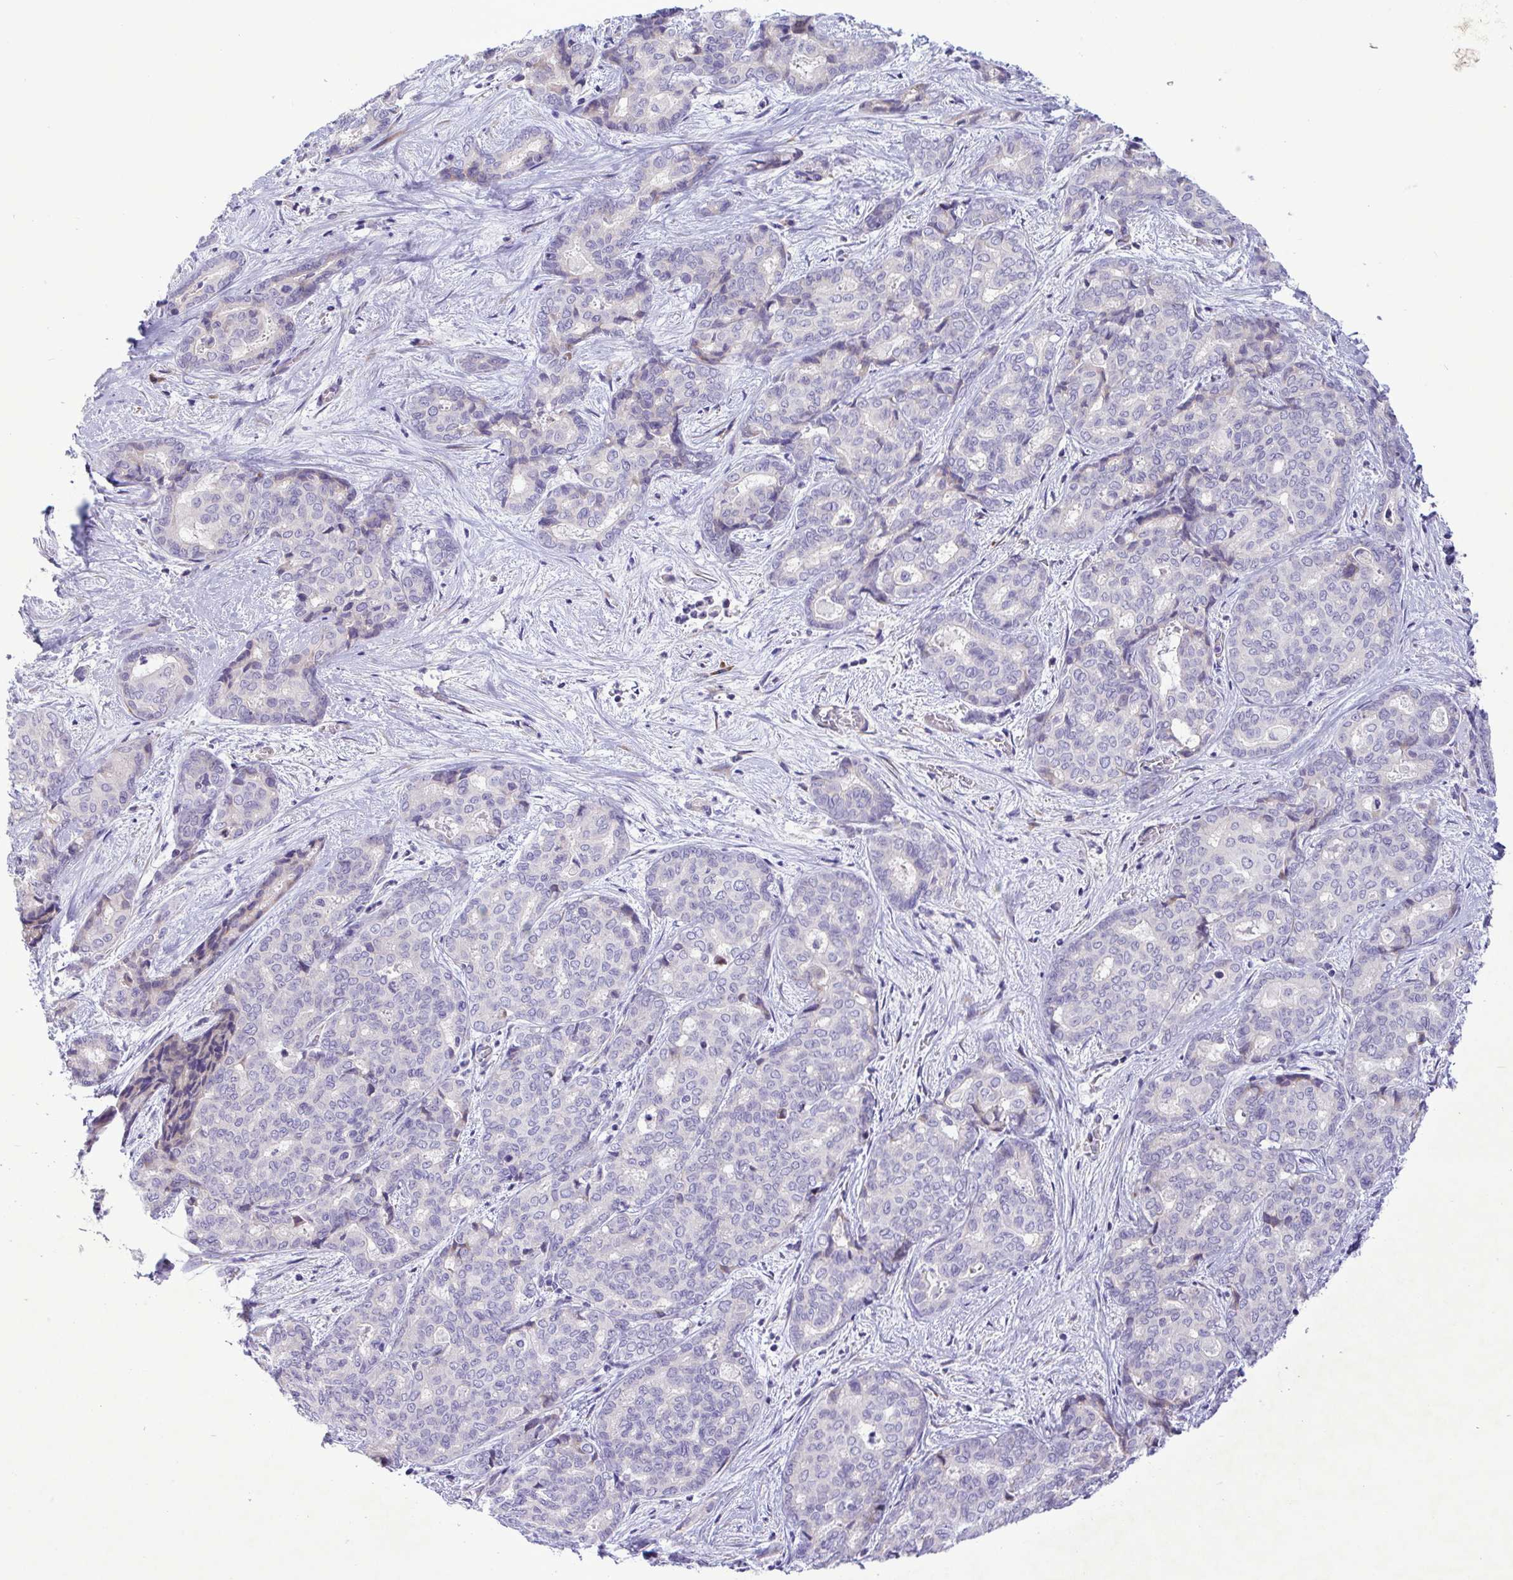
{"staining": {"intensity": "negative", "quantity": "none", "location": "none"}, "tissue": "liver cancer", "cell_type": "Tumor cells", "image_type": "cancer", "snomed": [{"axis": "morphology", "description": "Cholangiocarcinoma"}, {"axis": "topography", "description": "Liver"}], "caption": "DAB (3,3'-diaminobenzidine) immunohistochemical staining of human liver cancer (cholangiocarcinoma) reveals no significant expression in tumor cells.", "gene": "FAM86B1", "patient": {"sex": "female", "age": 64}}